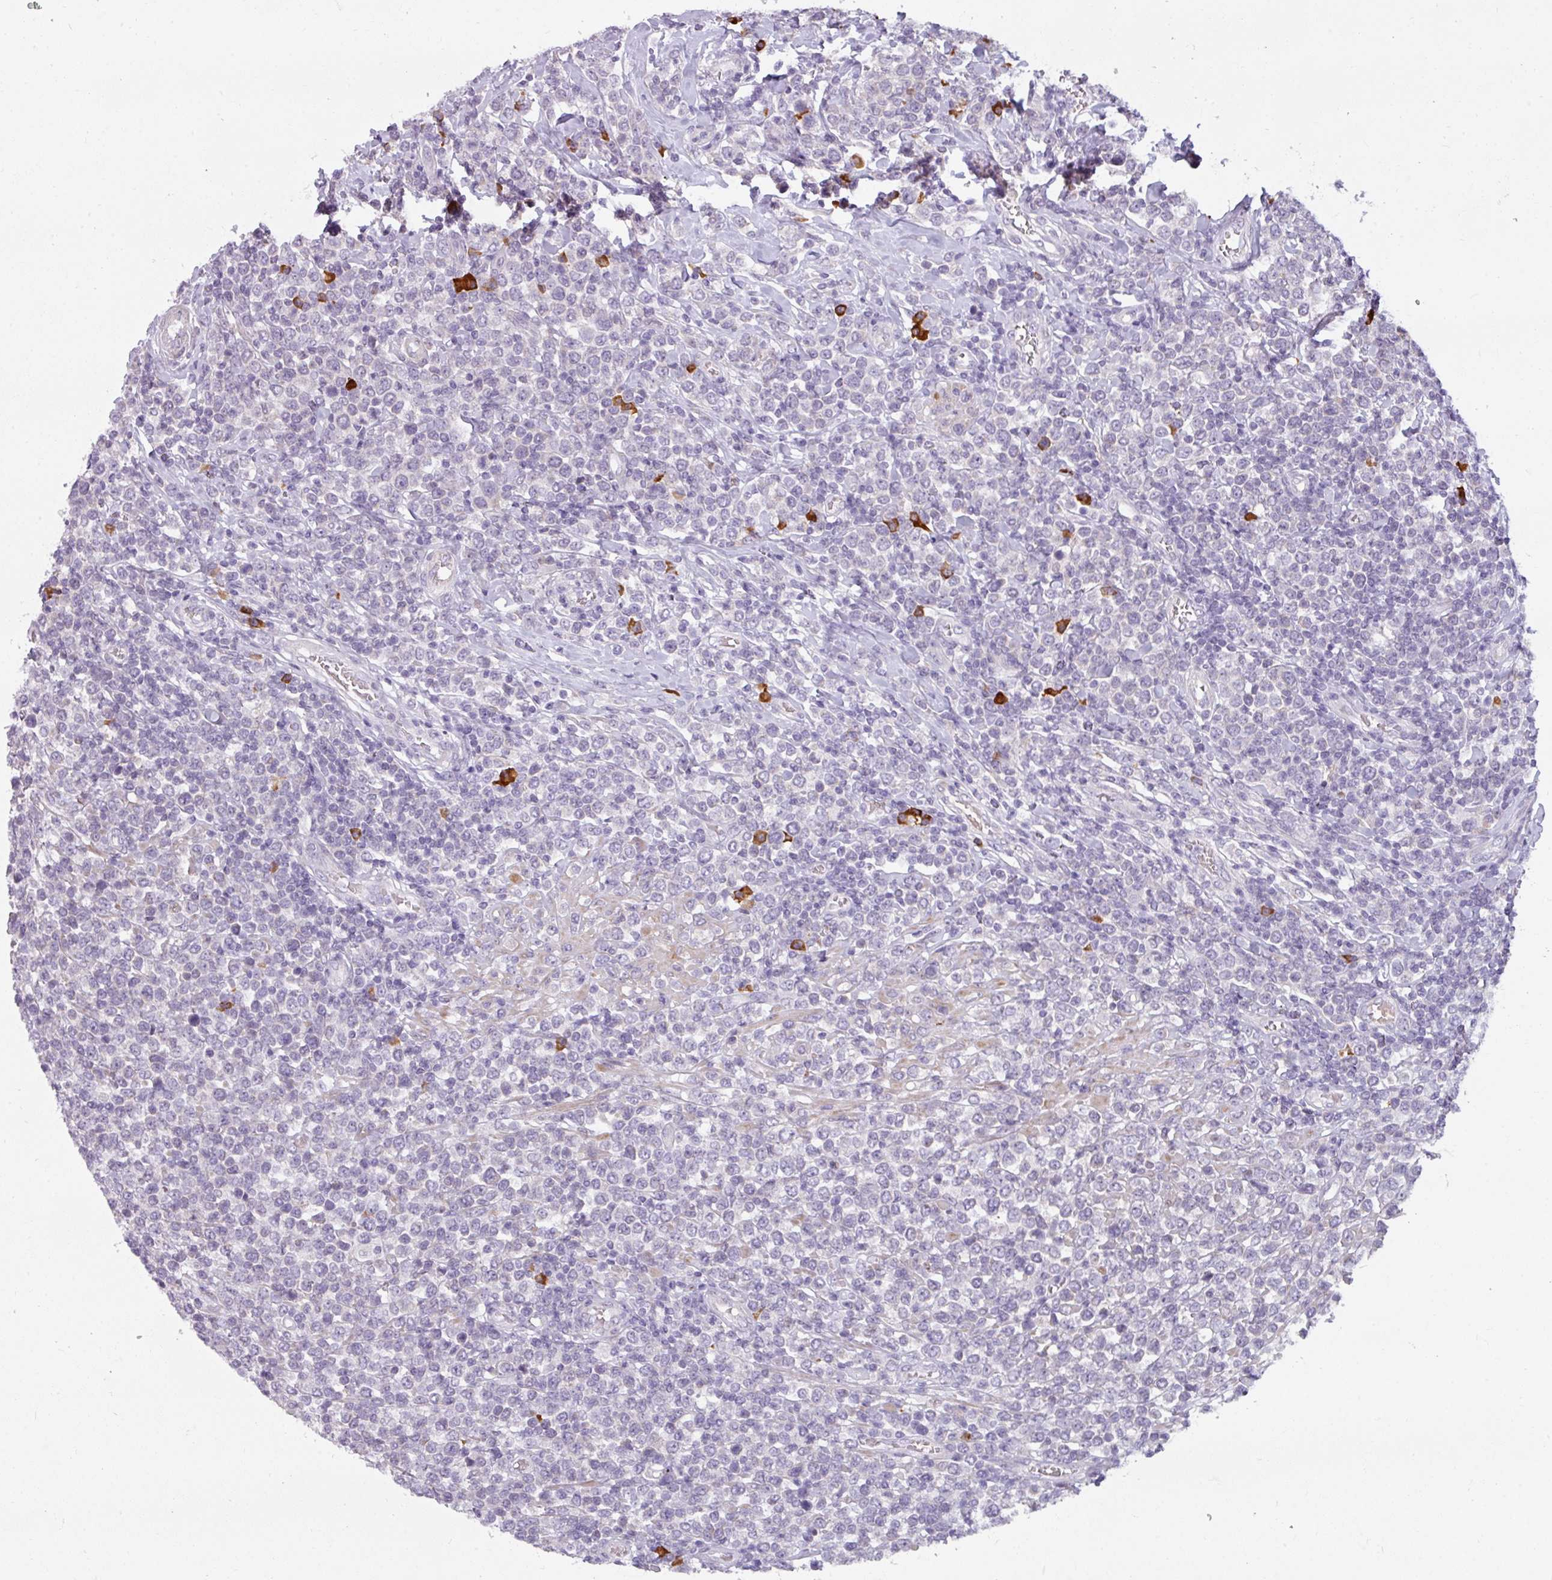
{"staining": {"intensity": "negative", "quantity": "none", "location": "none"}, "tissue": "lymphoma", "cell_type": "Tumor cells", "image_type": "cancer", "snomed": [{"axis": "morphology", "description": "Malignant lymphoma, non-Hodgkin's type, High grade"}, {"axis": "topography", "description": "Soft tissue"}], "caption": "Immunohistochemistry histopathology image of human malignant lymphoma, non-Hodgkin's type (high-grade) stained for a protein (brown), which shows no staining in tumor cells.", "gene": "C2orf68", "patient": {"sex": "female", "age": 56}}